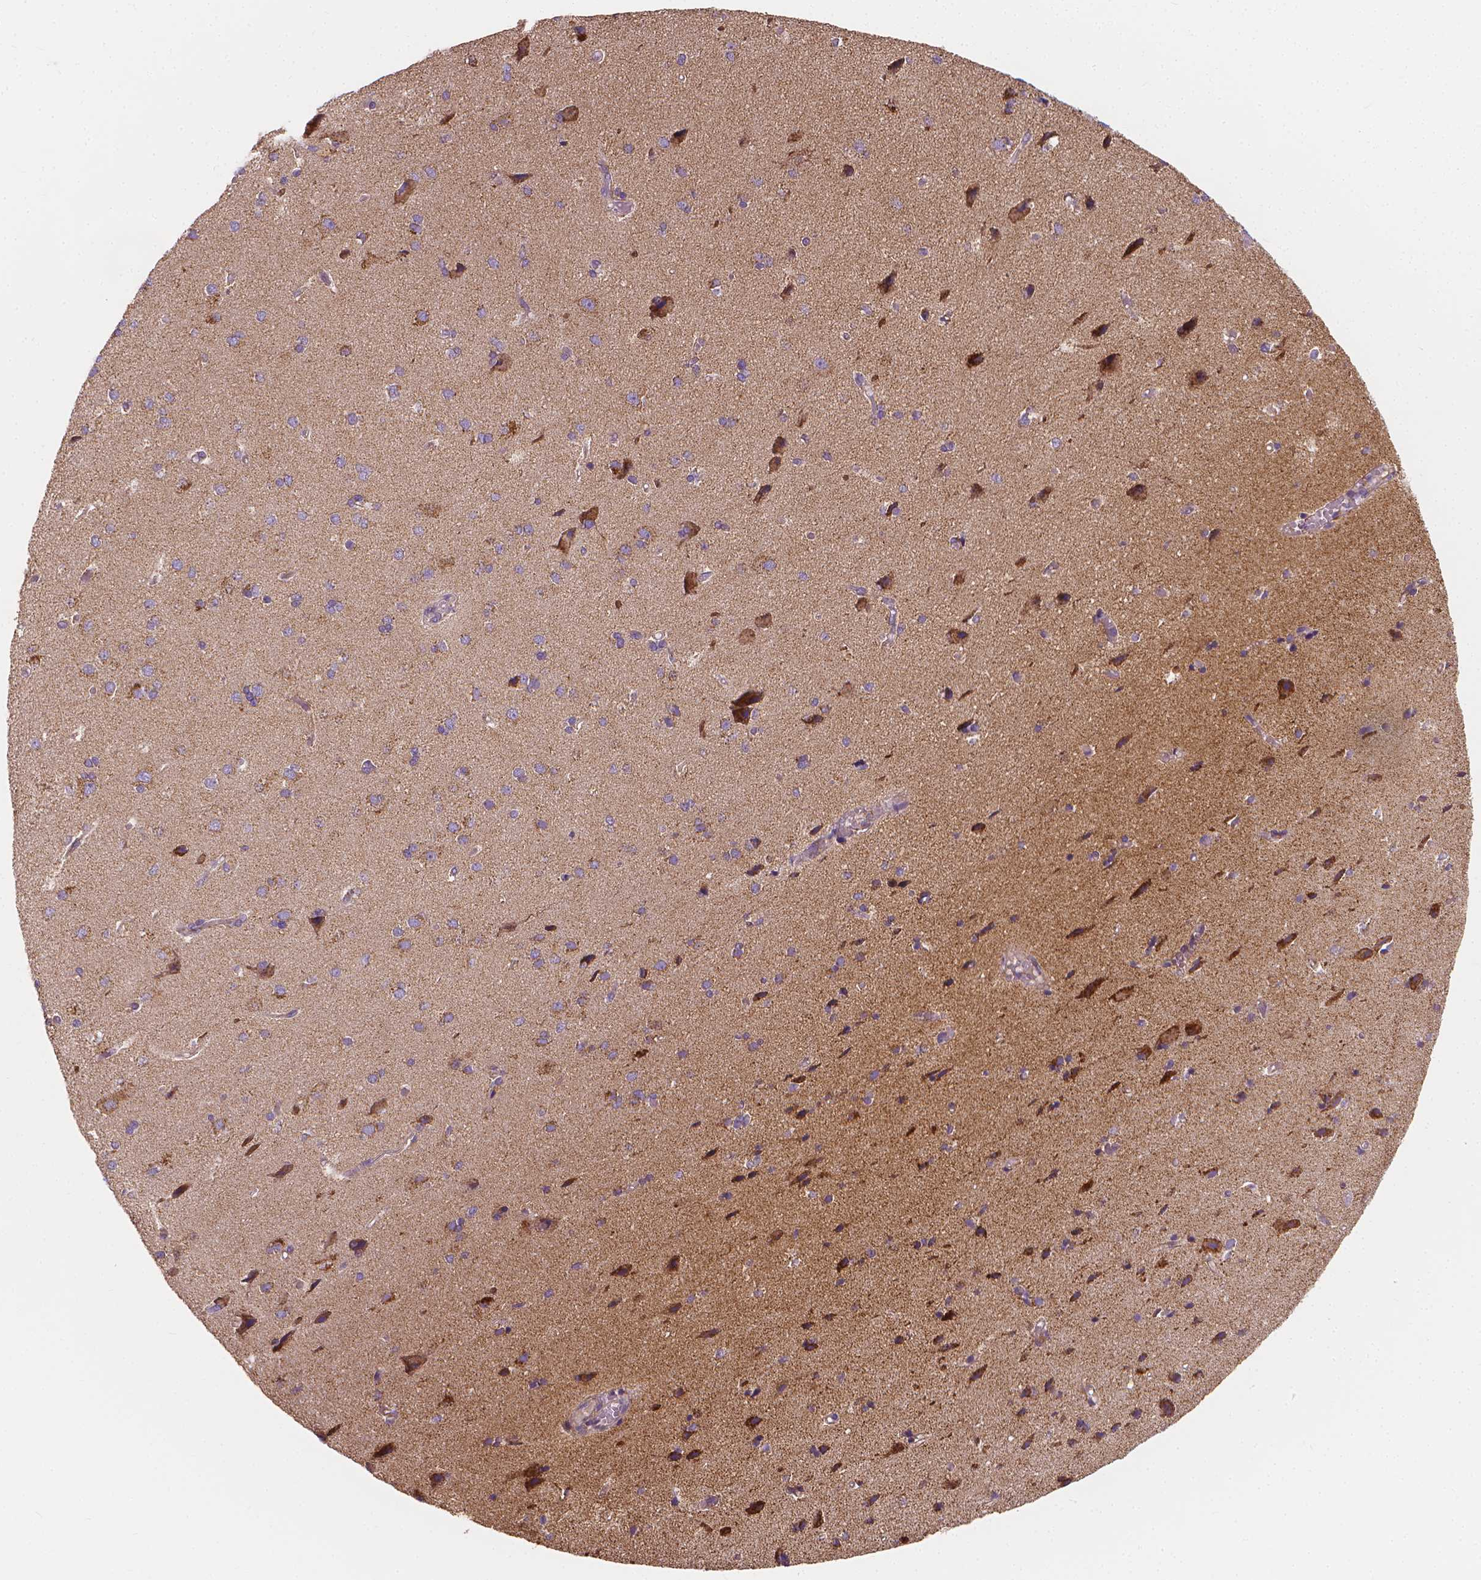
{"staining": {"intensity": "negative", "quantity": "none", "location": "none"}, "tissue": "cerebral cortex", "cell_type": "Endothelial cells", "image_type": "normal", "snomed": [{"axis": "morphology", "description": "Normal tissue, NOS"}, {"axis": "morphology", "description": "Glioma, malignant, High grade"}, {"axis": "topography", "description": "Cerebral cortex"}], "caption": "The immunohistochemistry (IHC) image has no significant expression in endothelial cells of cerebral cortex. (DAB immunohistochemistry (IHC), high magnification).", "gene": "SNCAIP", "patient": {"sex": "male", "age": 71}}